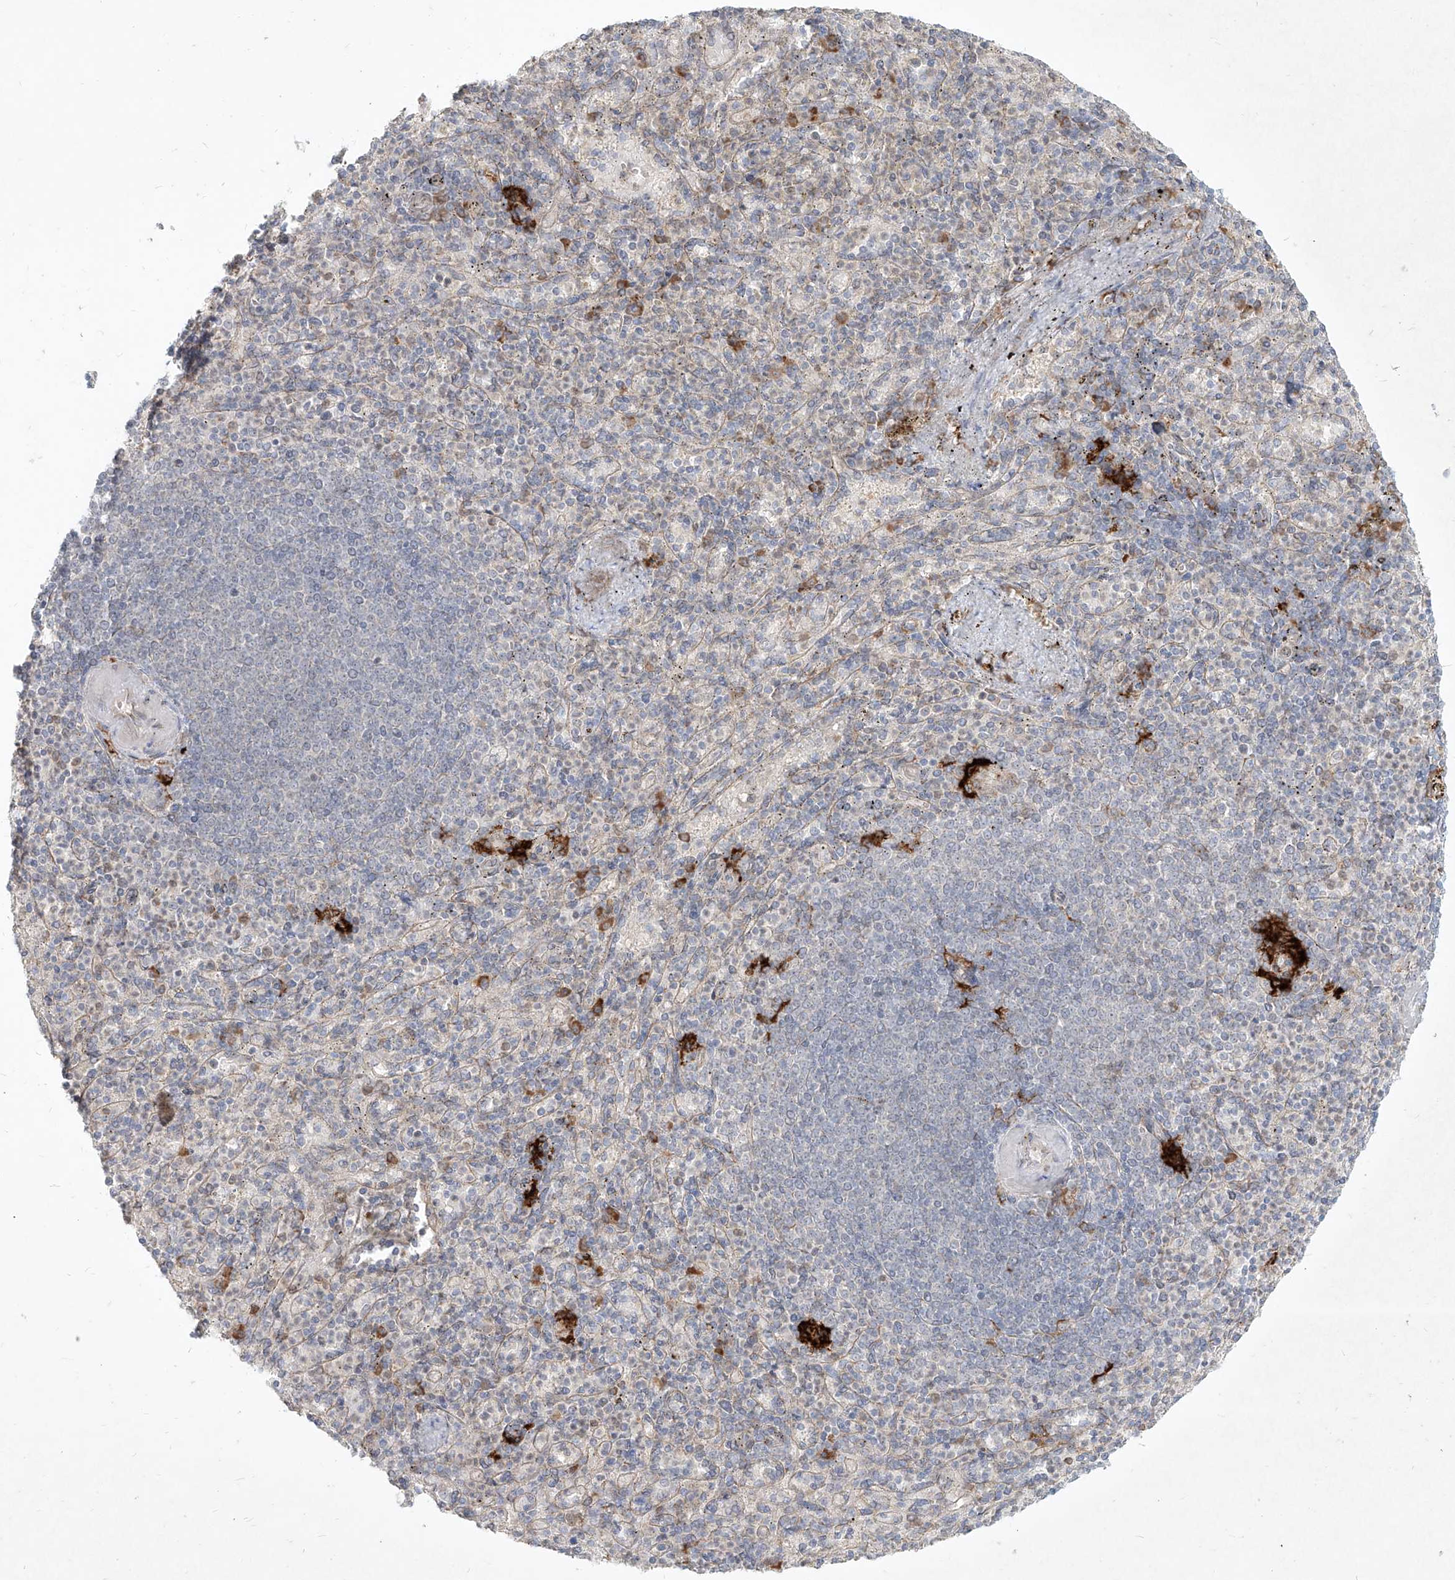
{"staining": {"intensity": "moderate", "quantity": "<25%", "location": "cytoplasmic/membranous"}, "tissue": "spleen", "cell_type": "Cells in red pulp", "image_type": "normal", "snomed": [{"axis": "morphology", "description": "Normal tissue, NOS"}, {"axis": "topography", "description": "Spleen"}], "caption": "The immunohistochemical stain shows moderate cytoplasmic/membranous staining in cells in red pulp of normal spleen.", "gene": "CD209", "patient": {"sex": "female", "age": 74}}